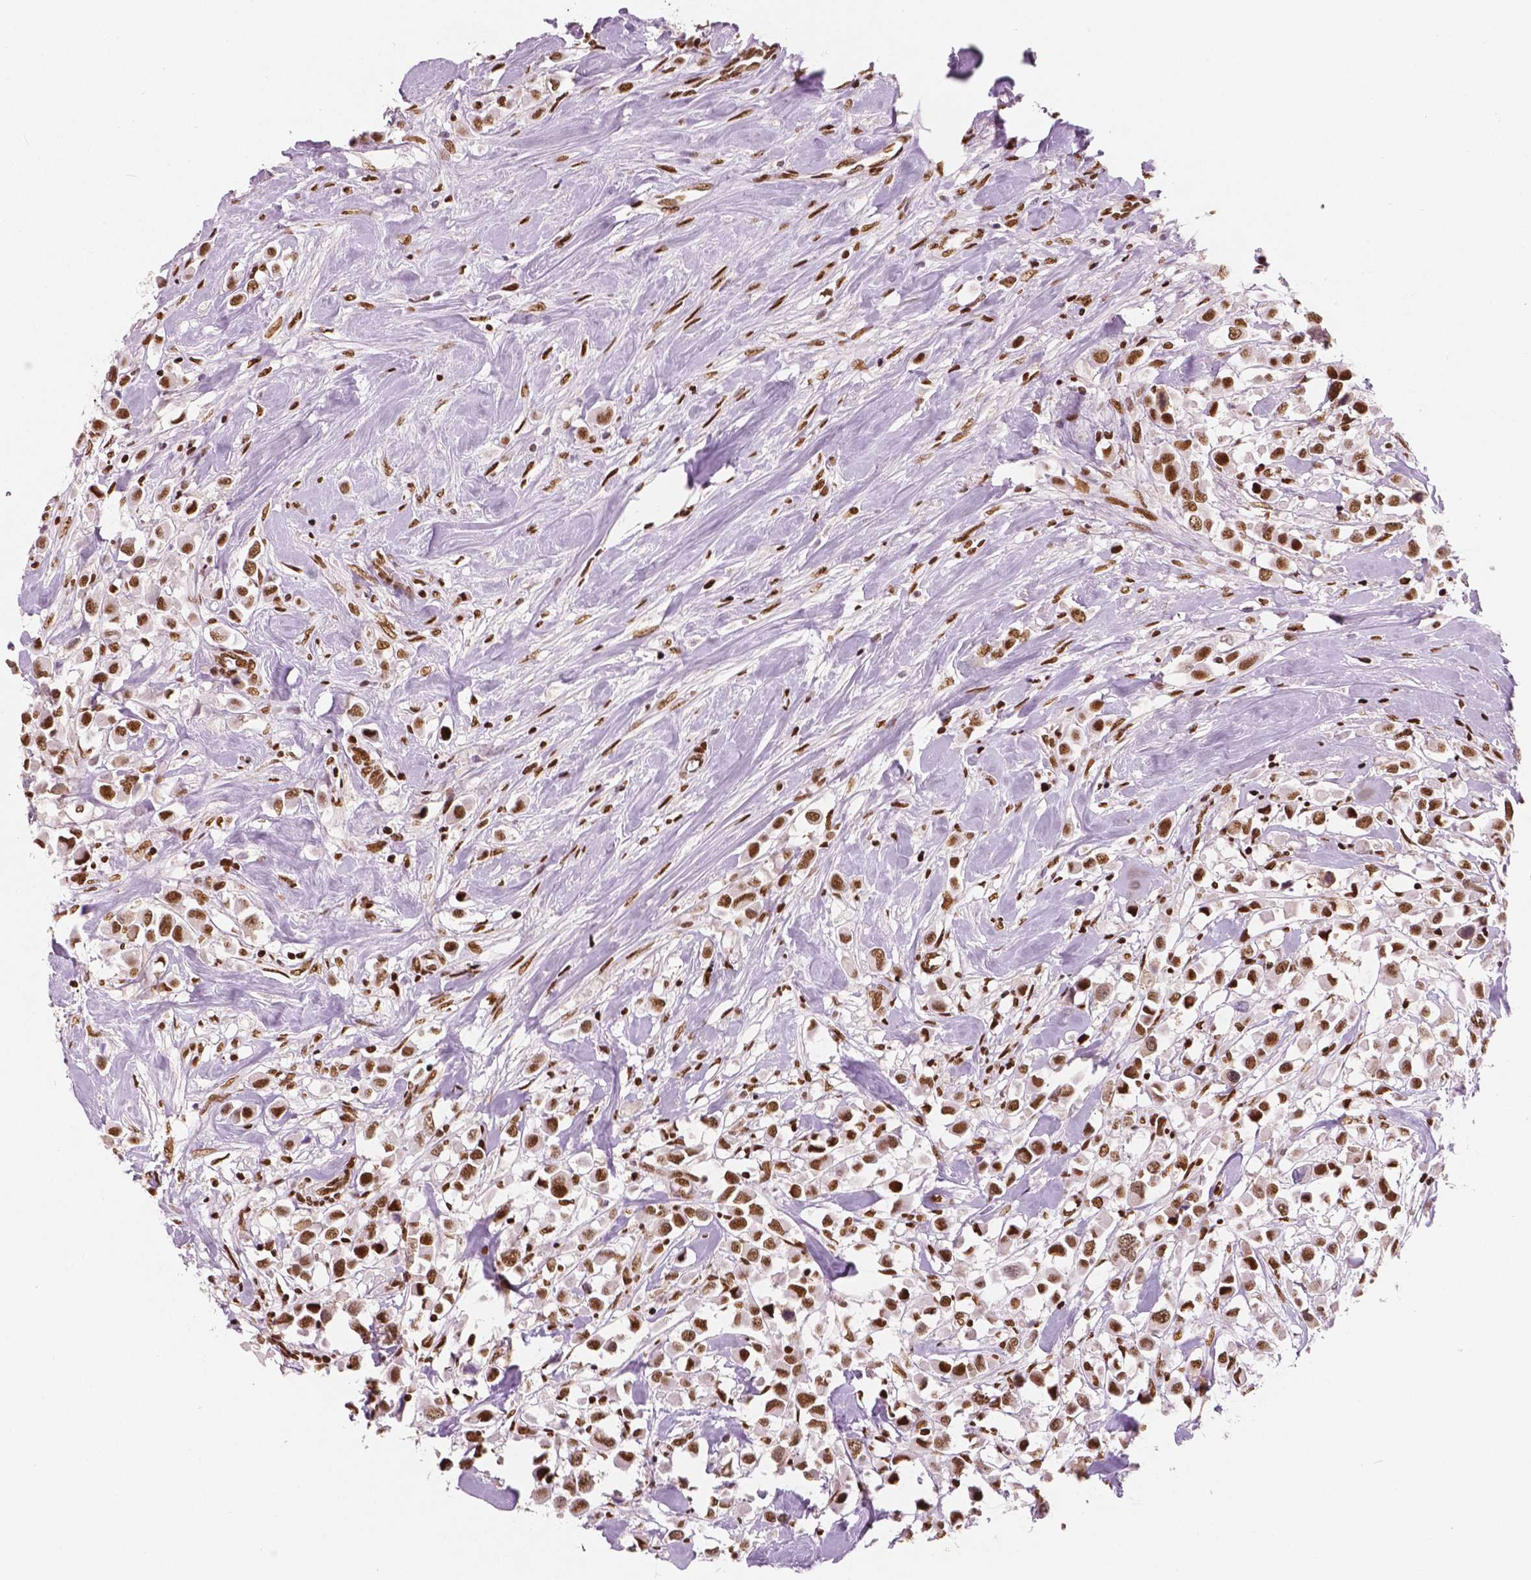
{"staining": {"intensity": "moderate", "quantity": ">75%", "location": "nuclear"}, "tissue": "breast cancer", "cell_type": "Tumor cells", "image_type": "cancer", "snomed": [{"axis": "morphology", "description": "Duct carcinoma"}, {"axis": "topography", "description": "Breast"}], "caption": "About >75% of tumor cells in breast cancer (intraductal carcinoma) reveal moderate nuclear protein positivity as visualized by brown immunohistochemical staining.", "gene": "BRD4", "patient": {"sex": "female", "age": 61}}